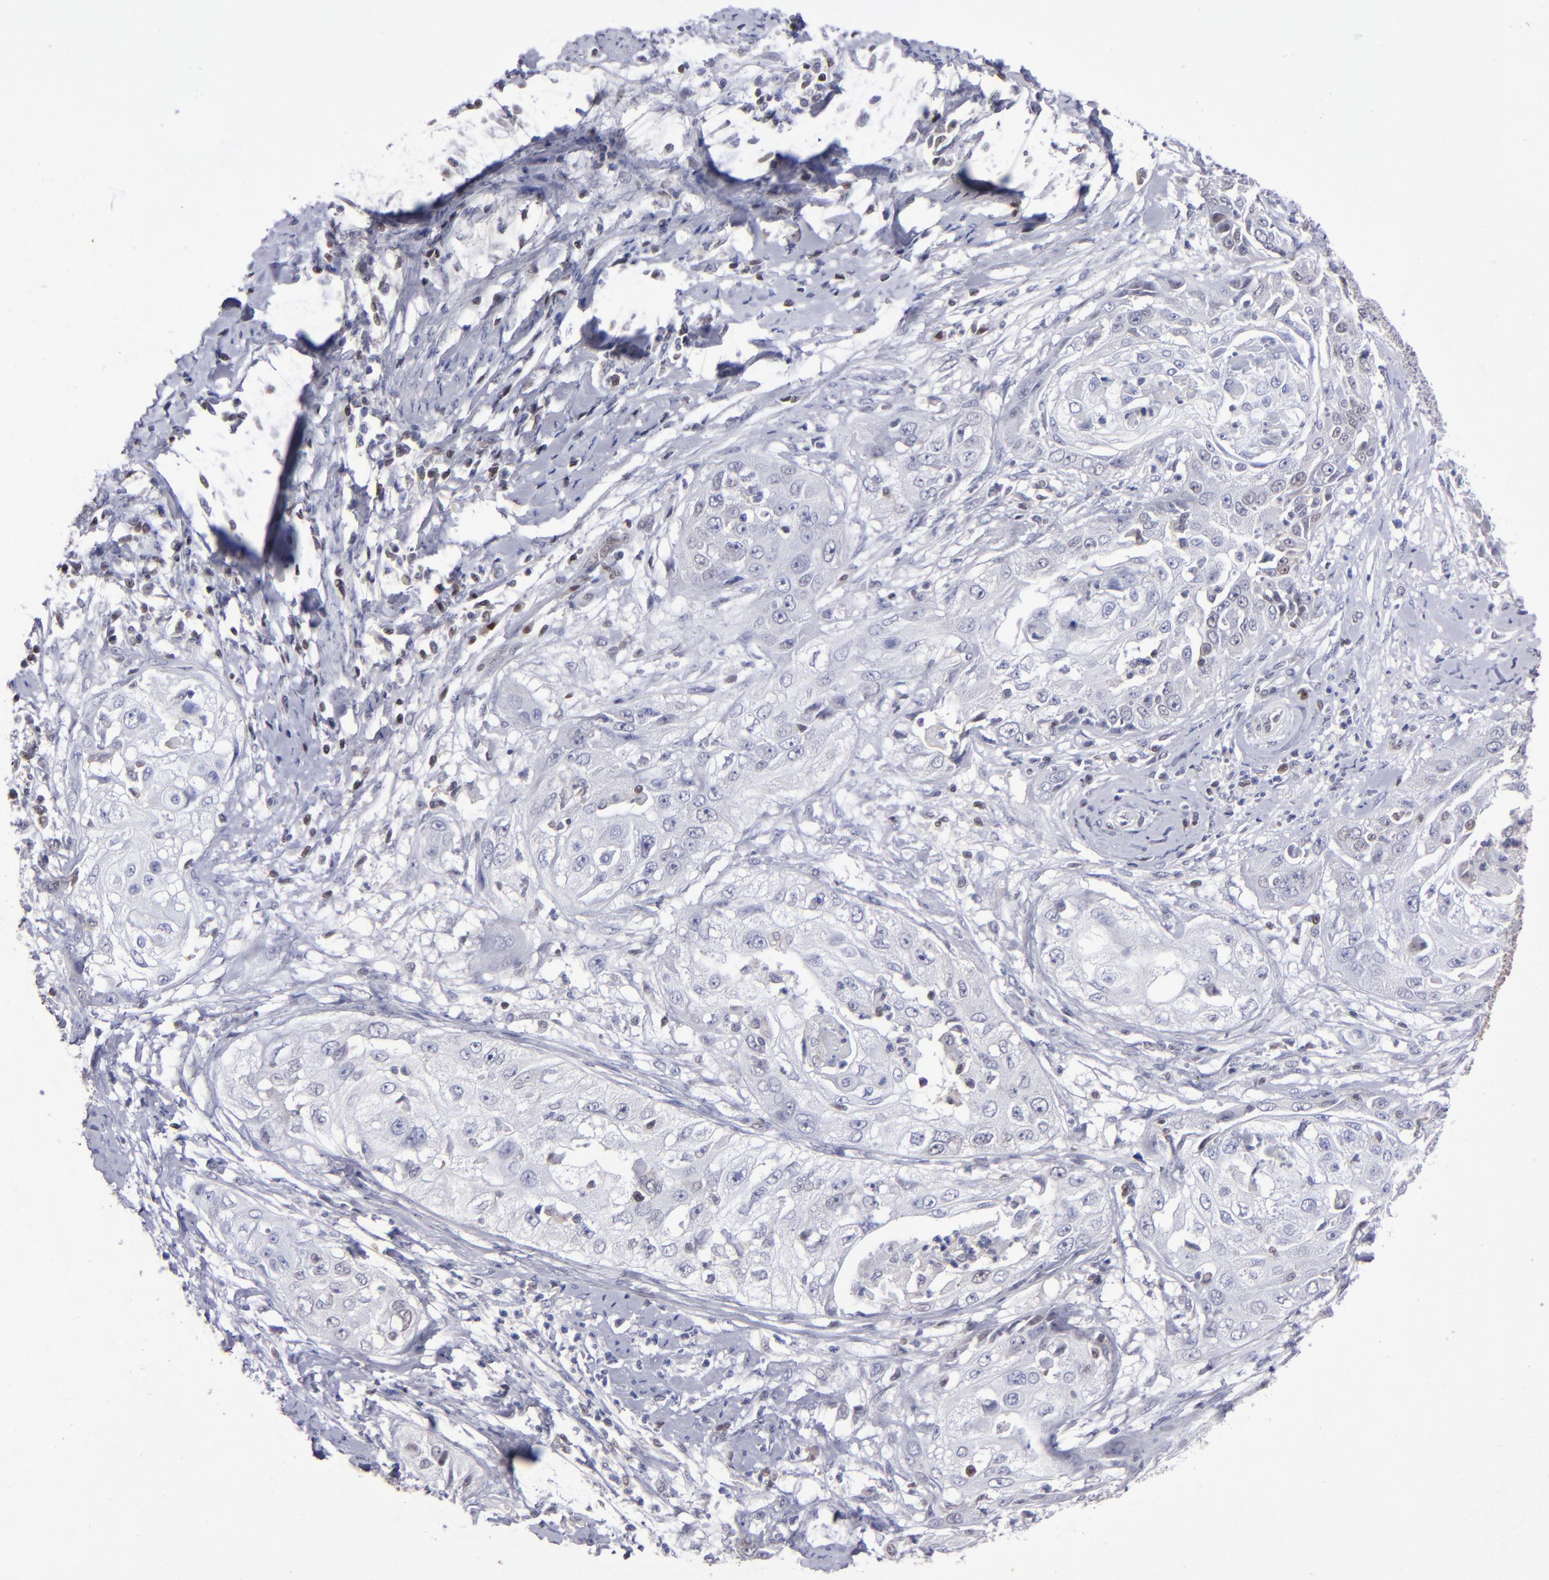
{"staining": {"intensity": "weak", "quantity": "<25%", "location": "nuclear"}, "tissue": "cervical cancer", "cell_type": "Tumor cells", "image_type": "cancer", "snomed": [{"axis": "morphology", "description": "Squamous cell carcinoma, NOS"}, {"axis": "topography", "description": "Cervix"}], "caption": "DAB (3,3'-diaminobenzidine) immunohistochemical staining of human cervical cancer (squamous cell carcinoma) displays no significant positivity in tumor cells.", "gene": "MGMT", "patient": {"sex": "female", "age": 64}}